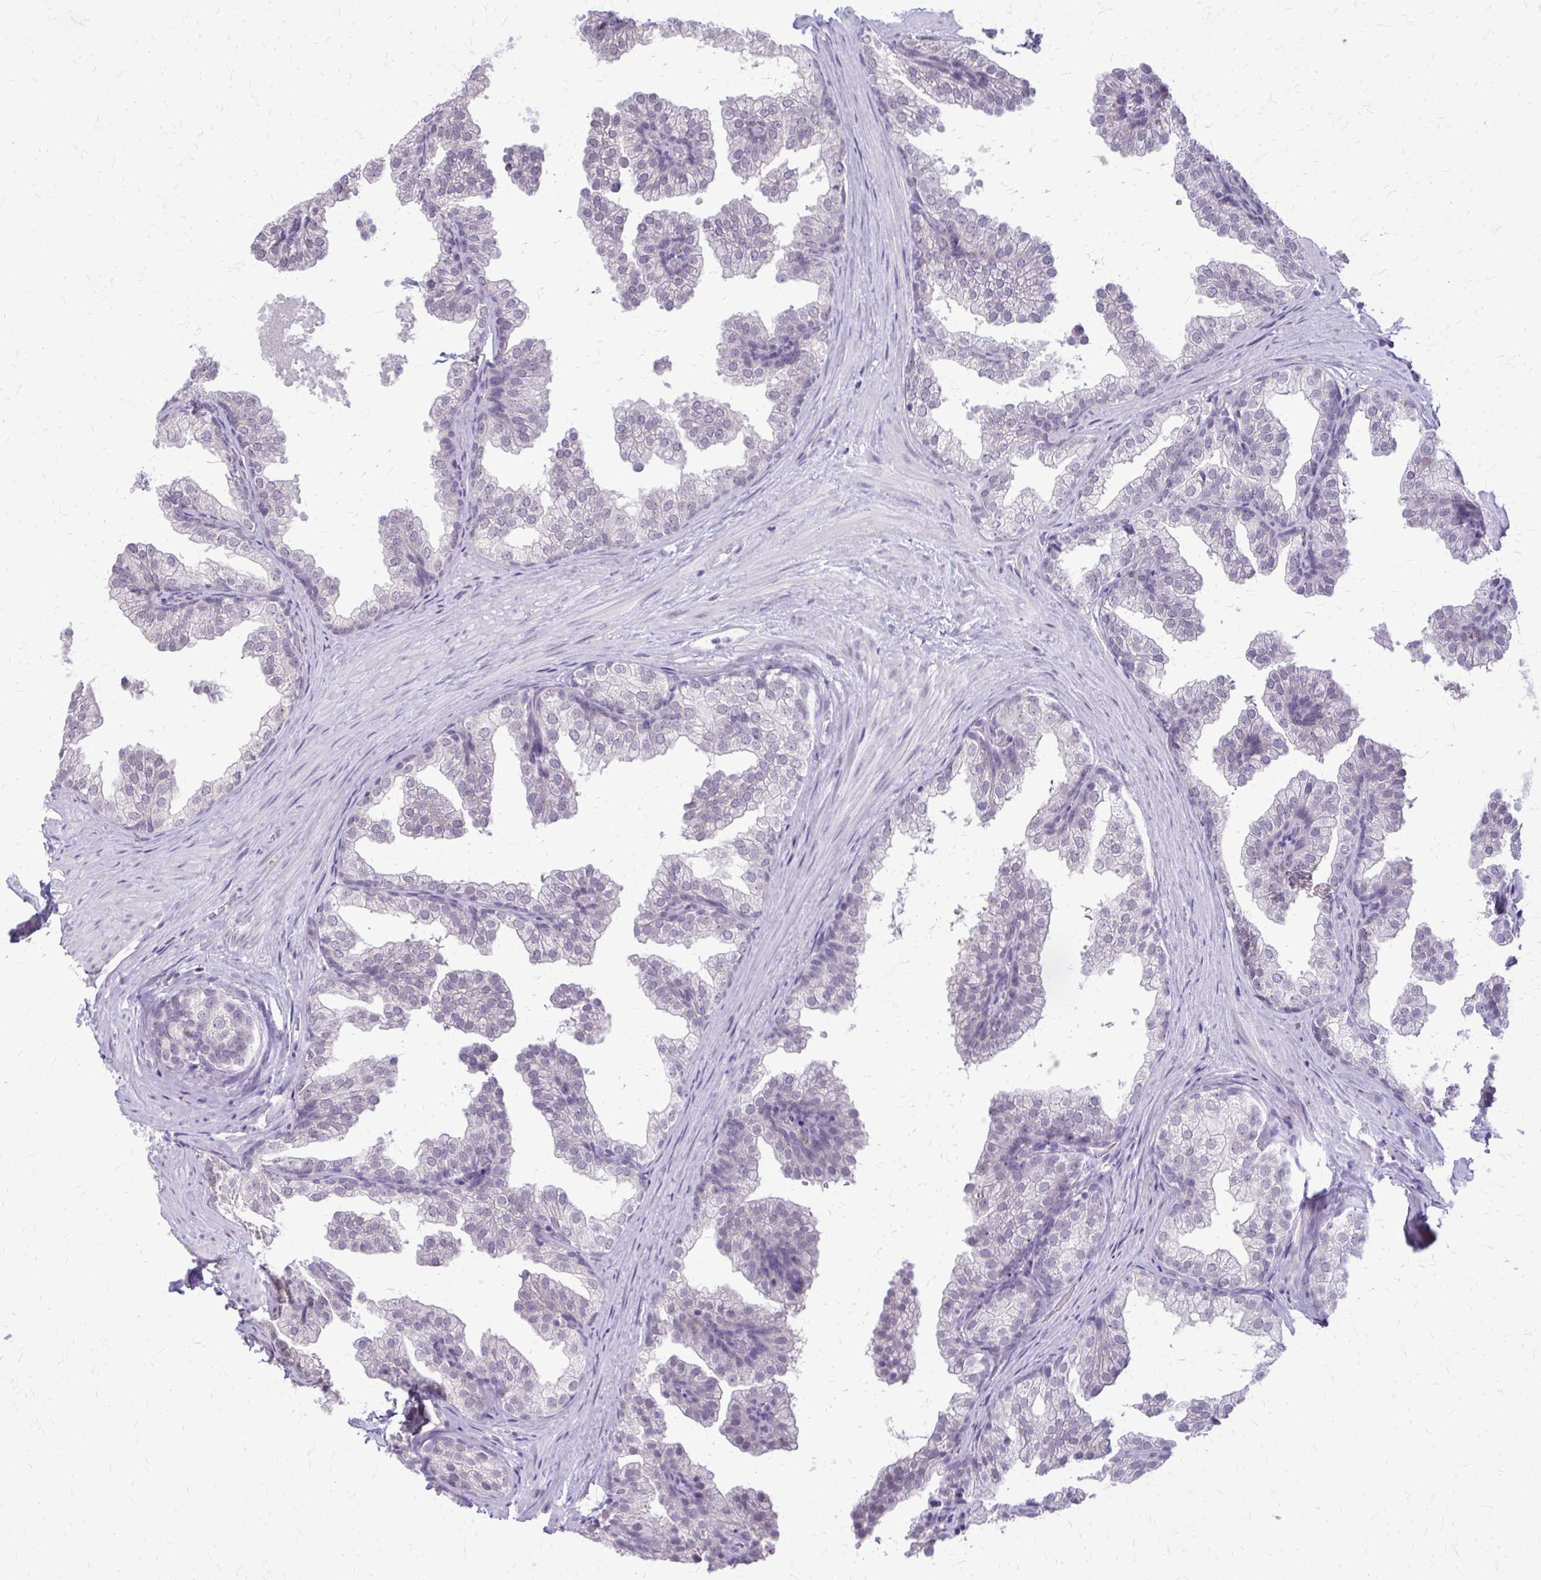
{"staining": {"intensity": "negative", "quantity": "none", "location": "none"}, "tissue": "prostate", "cell_type": "Glandular cells", "image_type": "normal", "snomed": [{"axis": "morphology", "description": "Normal tissue, NOS"}, {"axis": "topography", "description": "Prostate"}], "caption": "High power microscopy micrograph of an immunohistochemistry micrograph of normal prostate, revealing no significant positivity in glandular cells.", "gene": "PLCB1", "patient": {"sex": "male", "age": 37}}